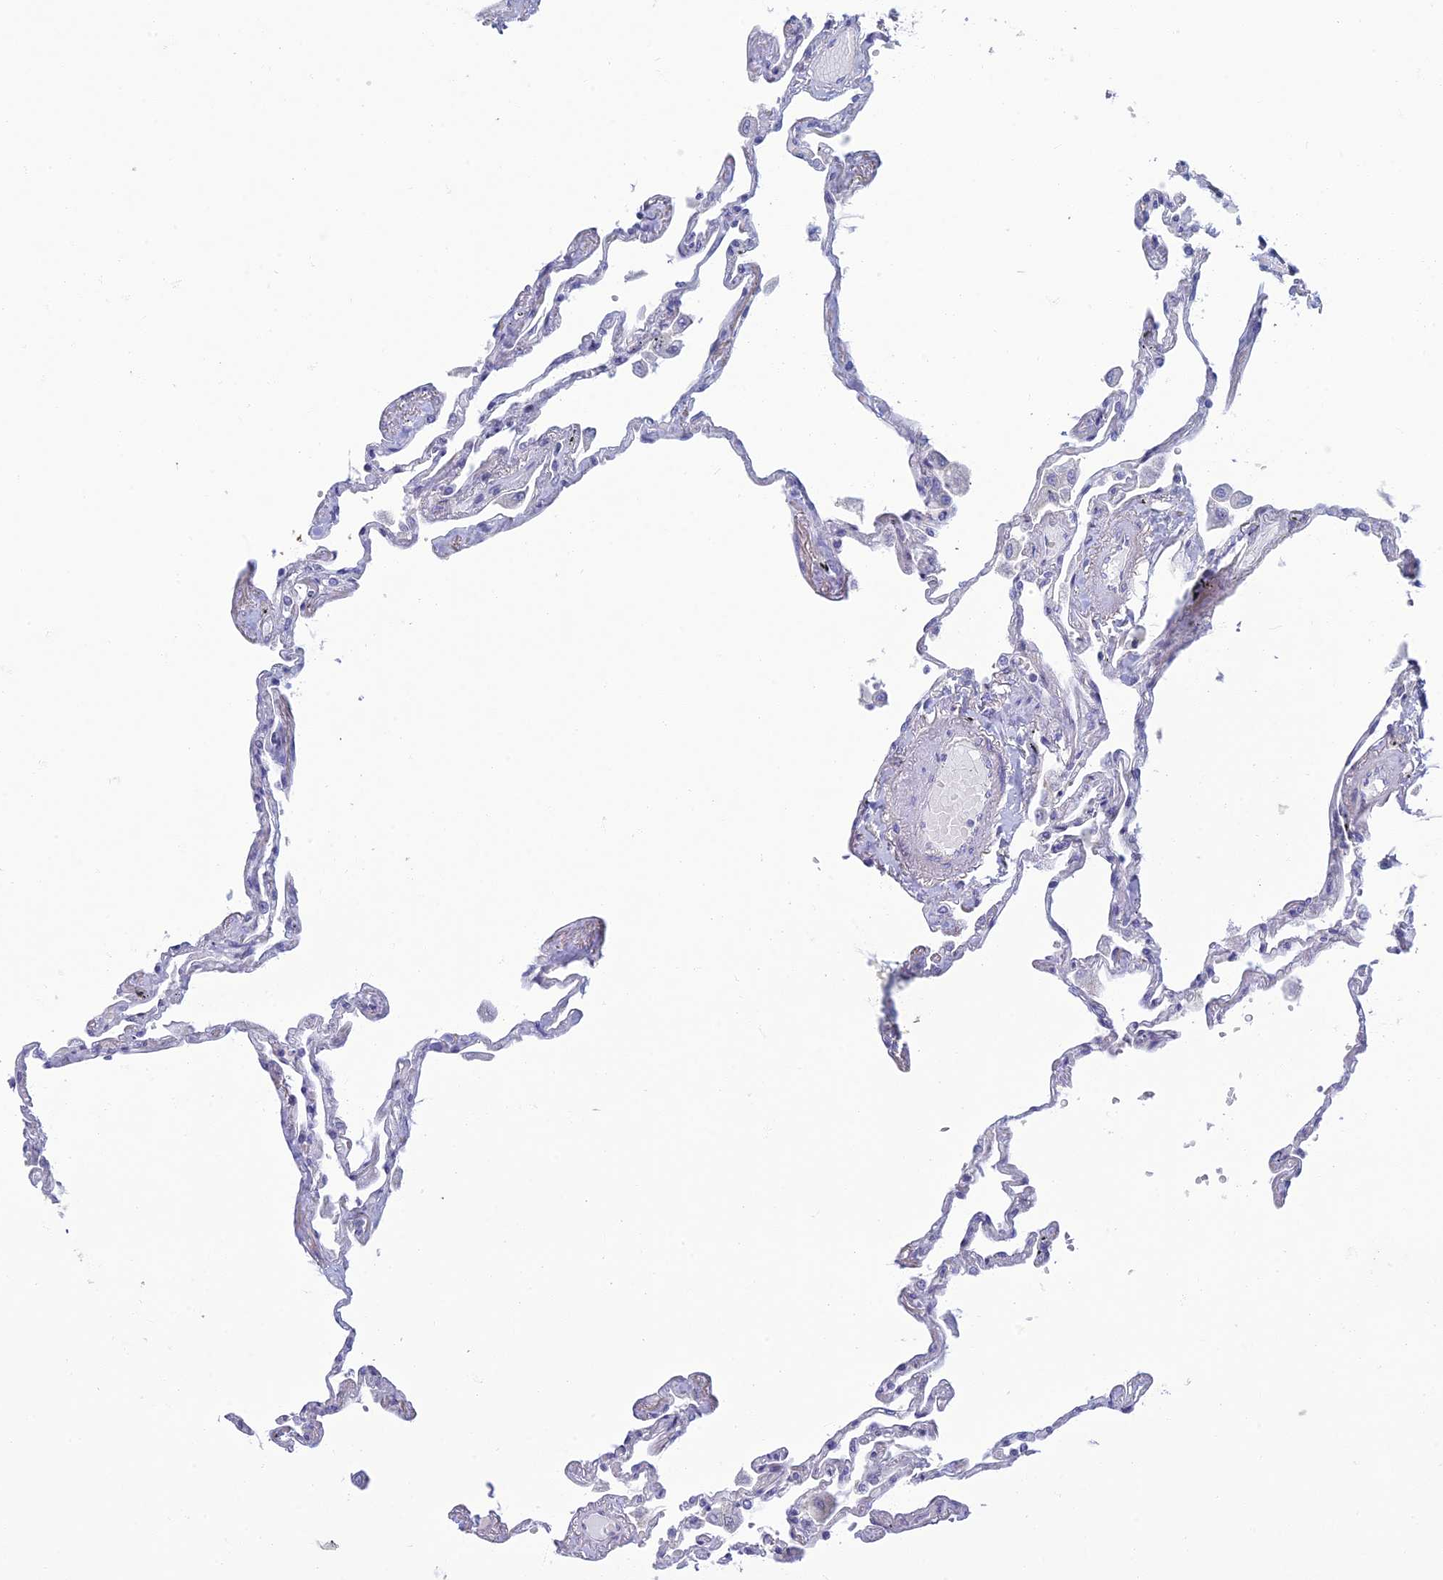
{"staining": {"intensity": "negative", "quantity": "none", "location": "none"}, "tissue": "lung", "cell_type": "Alveolar cells", "image_type": "normal", "snomed": [{"axis": "morphology", "description": "Normal tissue, NOS"}, {"axis": "topography", "description": "Lung"}], "caption": "High power microscopy histopathology image of an IHC histopathology image of benign lung, revealing no significant expression in alveolar cells. (Brightfield microscopy of DAB immunohistochemistry at high magnification).", "gene": "NEURL1", "patient": {"sex": "female", "age": 67}}